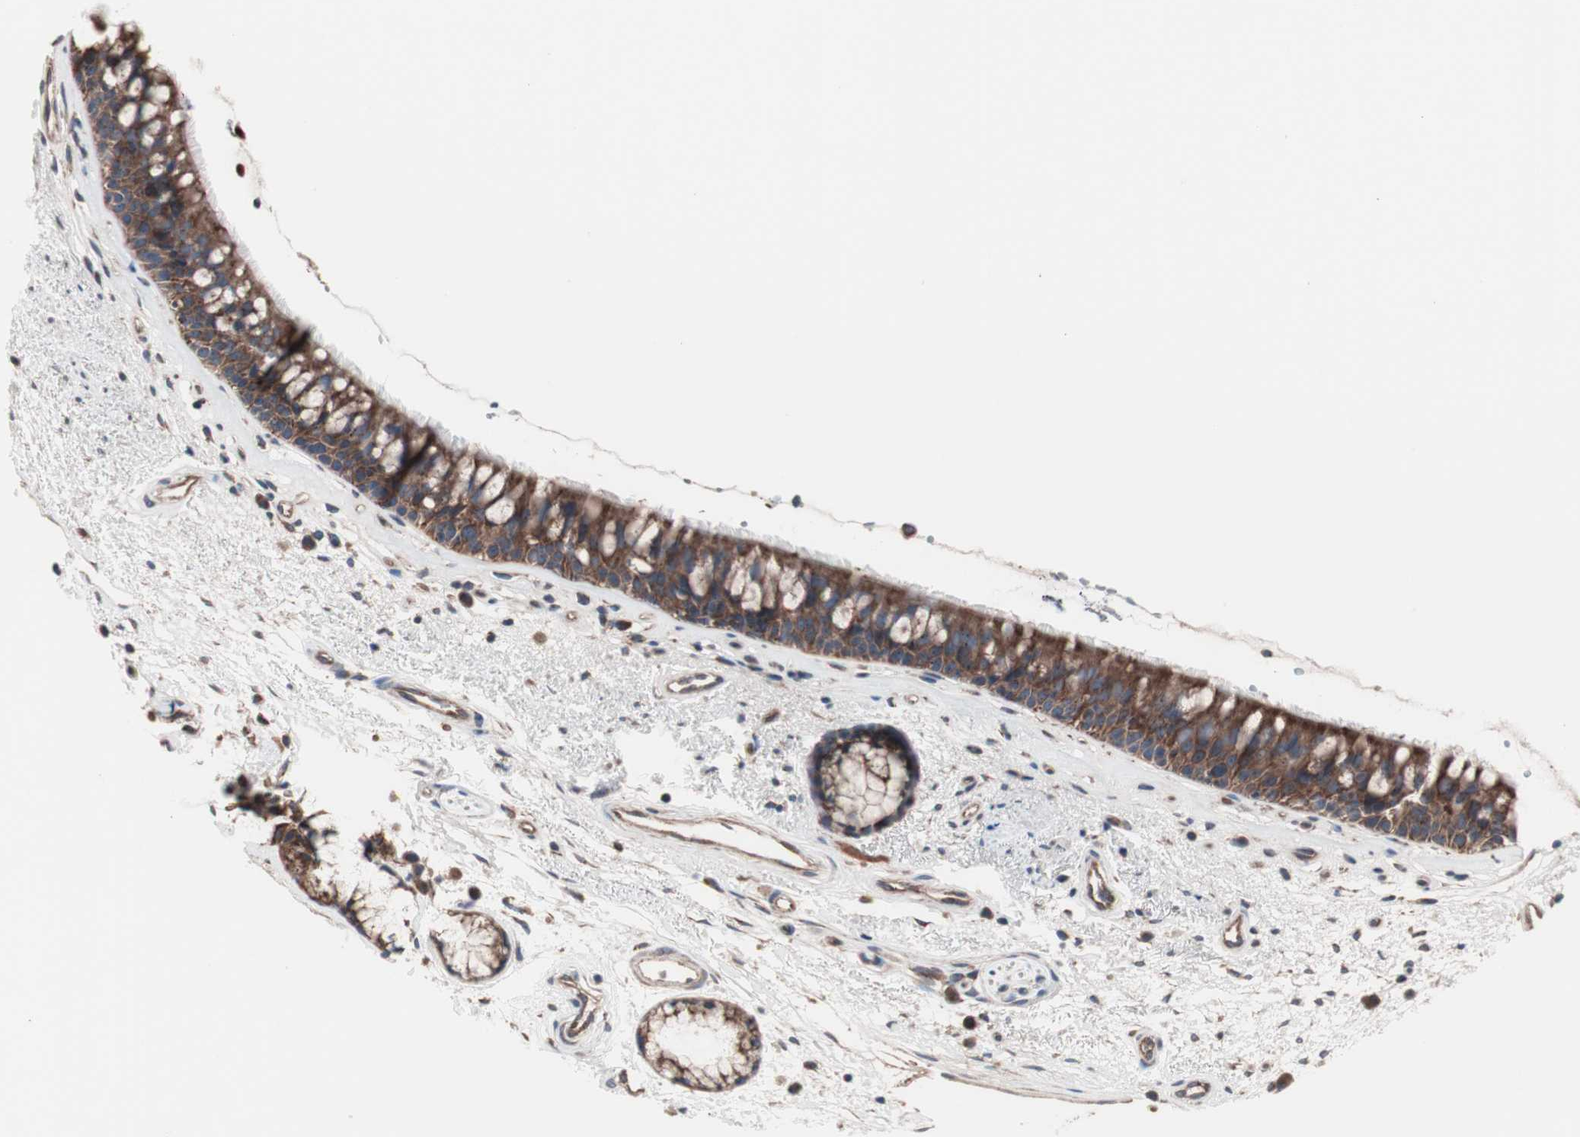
{"staining": {"intensity": "strong", "quantity": ">75%", "location": "cytoplasmic/membranous"}, "tissue": "bronchus", "cell_type": "Respiratory epithelial cells", "image_type": "normal", "snomed": [{"axis": "morphology", "description": "Normal tissue, NOS"}, {"axis": "topography", "description": "Bronchus"}], "caption": "IHC micrograph of unremarkable human bronchus stained for a protein (brown), which reveals high levels of strong cytoplasmic/membranous positivity in about >75% of respiratory epithelial cells.", "gene": "CTTNBP2NL", "patient": {"sex": "female", "age": 54}}